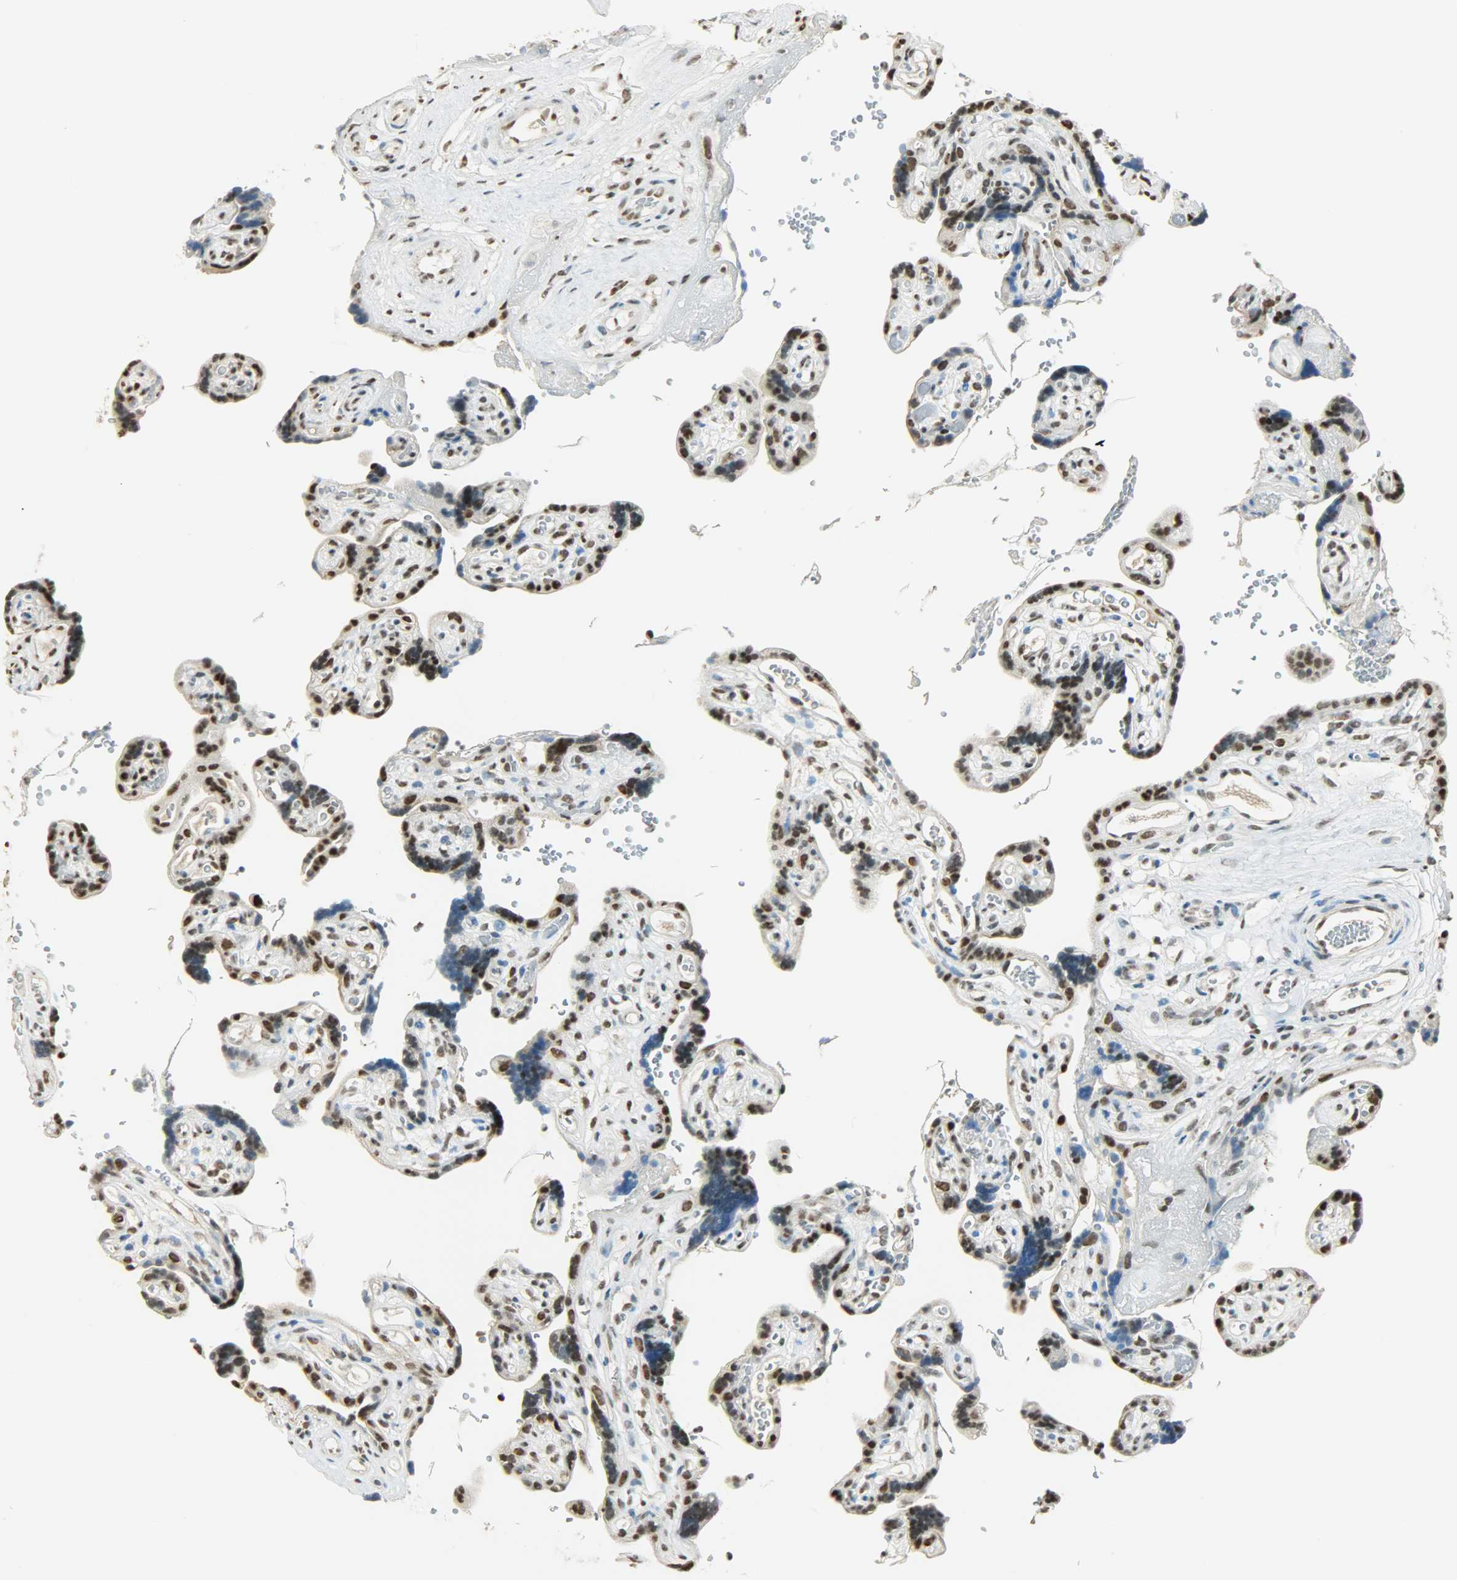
{"staining": {"intensity": "strong", "quantity": ">75%", "location": "nuclear"}, "tissue": "placenta", "cell_type": "Decidual cells", "image_type": "normal", "snomed": [{"axis": "morphology", "description": "Normal tissue, NOS"}, {"axis": "topography", "description": "Placenta"}], "caption": "The photomicrograph exhibits a brown stain indicating the presence of a protein in the nuclear of decidual cells in placenta. (Brightfield microscopy of DAB IHC at high magnification).", "gene": "MYEF2", "patient": {"sex": "female", "age": 30}}